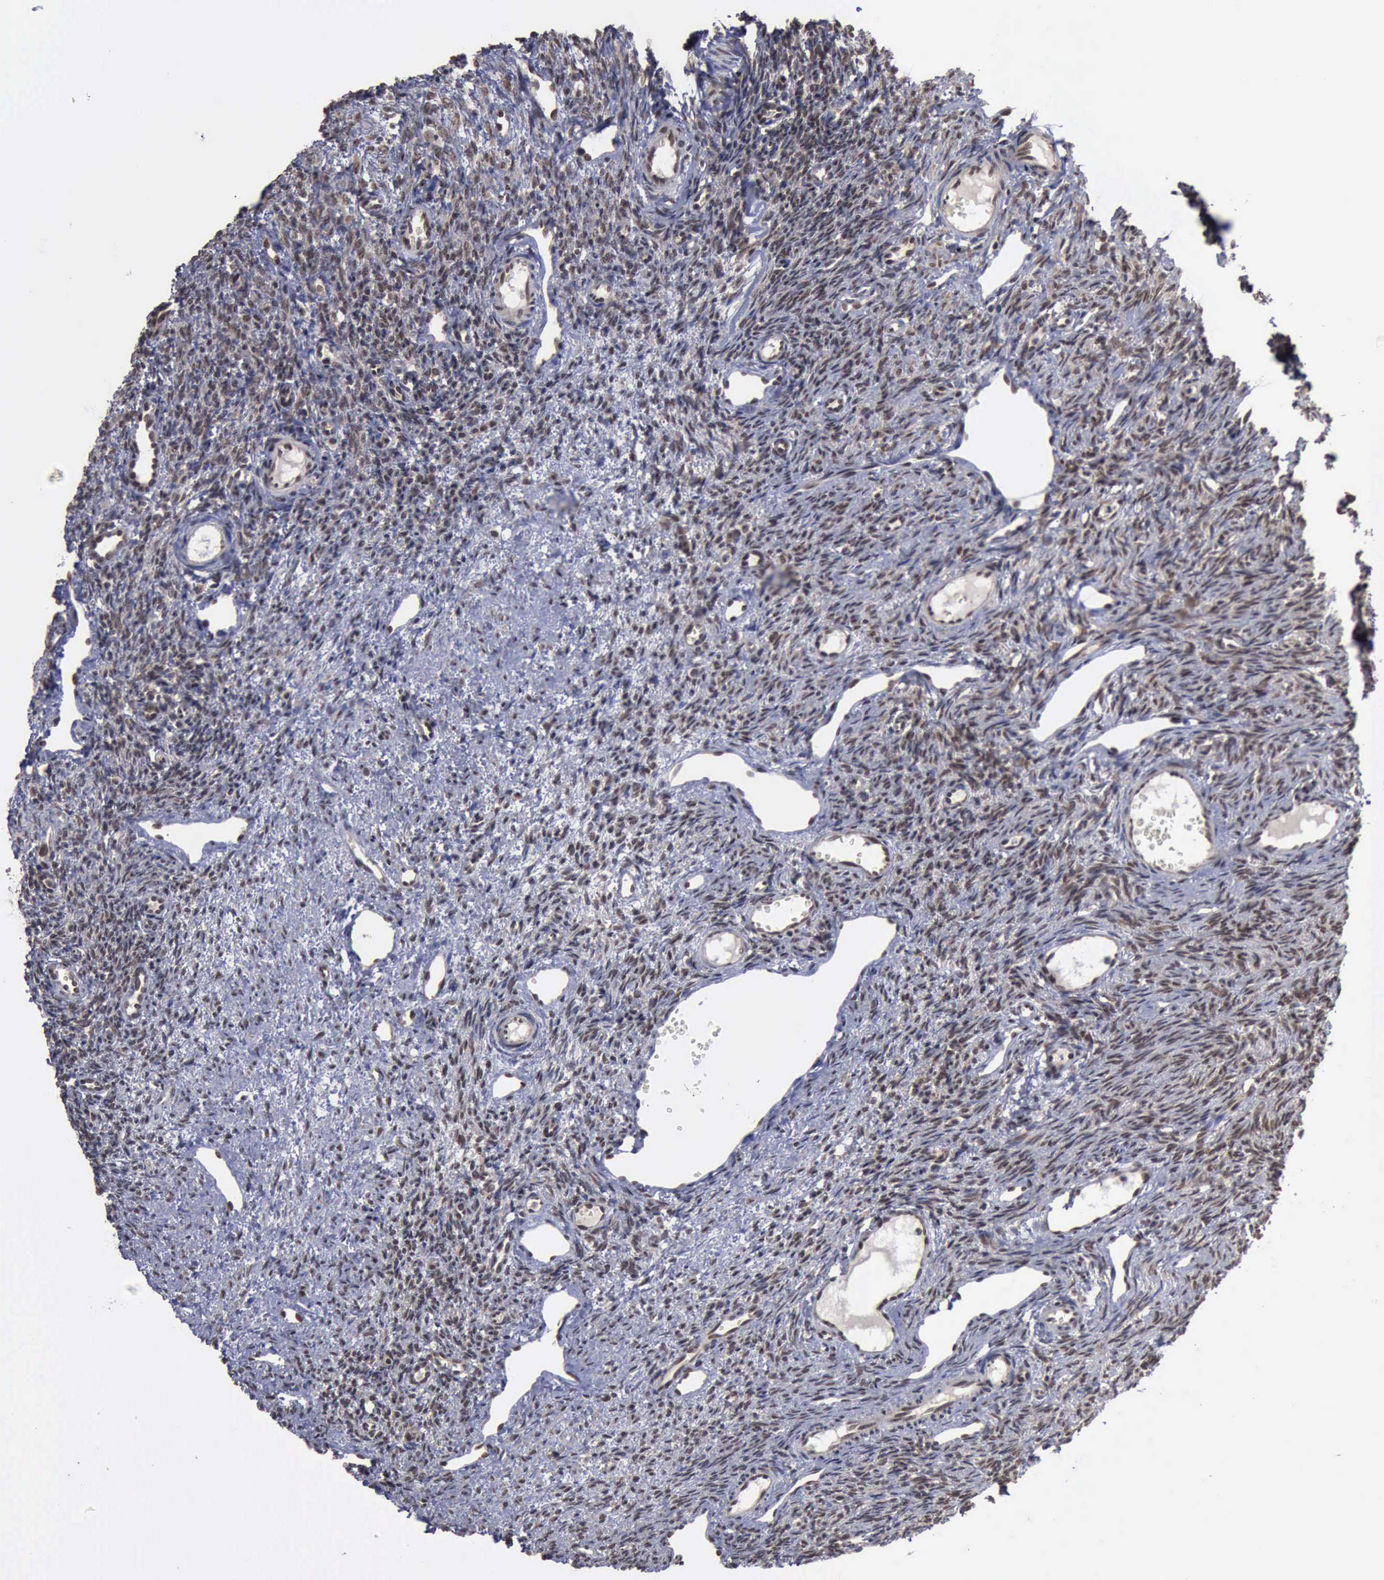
{"staining": {"intensity": "strong", "quantity": ">75%", "location": "cytoplasmic/membranous,nuclear"}, "tissue": "ovary", "cell_type": "Follicle cells", "image_type": "normal", "snomed": [{"axis": "morphology", "description": "Normal tissue, NOS"}, {"axis": "topography", "description": "Ovary"}], "caption": "A high-resolution image shows IHC staining of benign ovary, which displays strong cytoplasmic/membranous,nuclear positivity in approximately >75% of follicle cells.", "gene": "RTCB", "patient": {"sex": "female", "age": 33}}